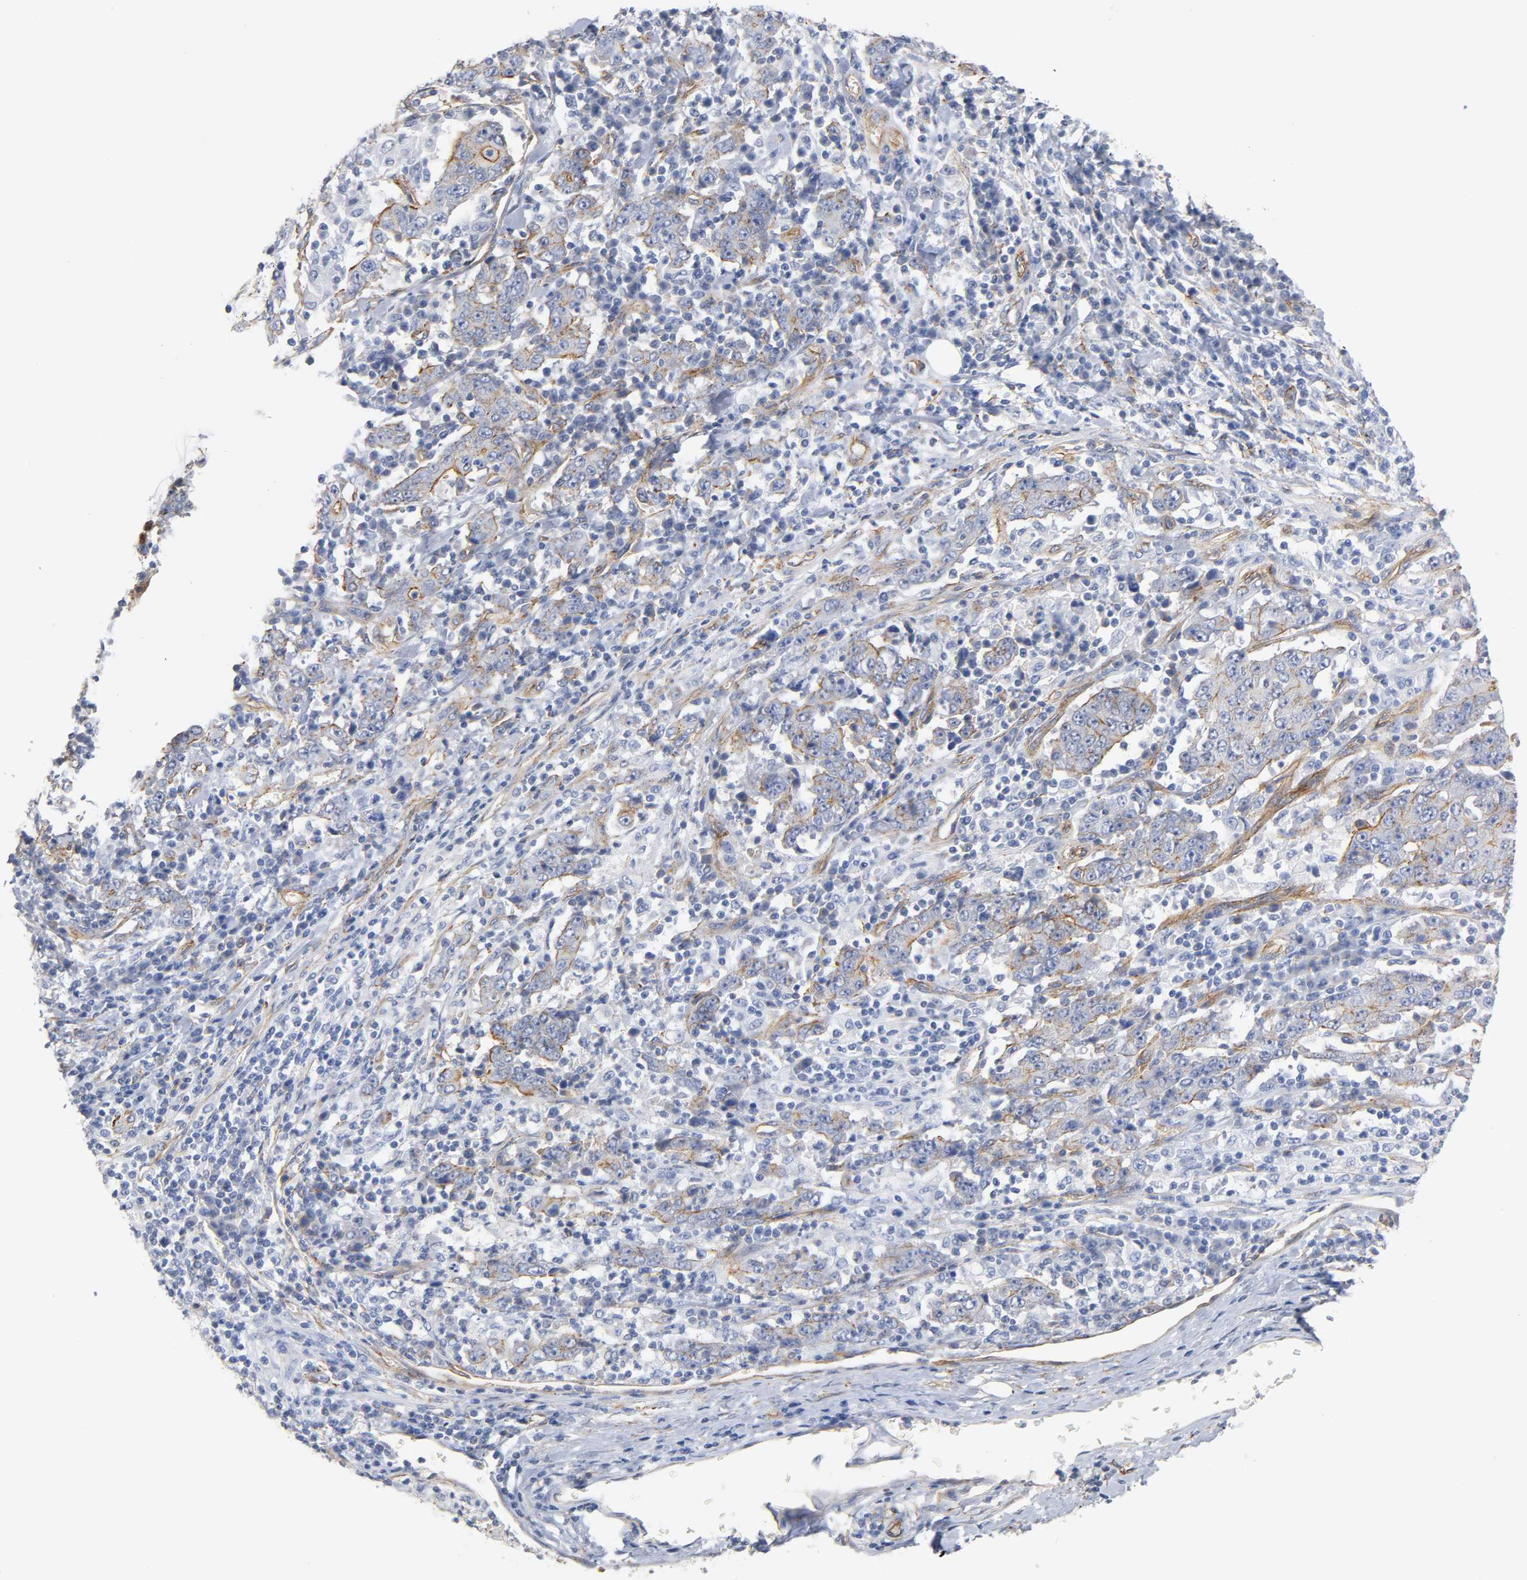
{"staining": {"intensity": "moderate", "quantity": "25%-75%", "location": "cytoplasmic/membranous"}, "tissue": "stomach cancer", "cell_type": "Tumor cells", "image_type": "cancer", "snomed": [{"axis": "morphology", "description": "Normal tissue, NOS"}, {"axis": "morphology", "description": "Adenocarcinoma, NOS"}, {"axis": "topography", "description": "Stomach, upper"}, {"axis": "topography", "description": "Stomach"}], "caption": "Protein staining displays moderate cytoplasmic/membranous positivity in approximately 25%-75% of tumor cells in stomach adenocarcinoma.", "gene": "SPTAN1", "patient": {"sex": "male", "age": 59}}